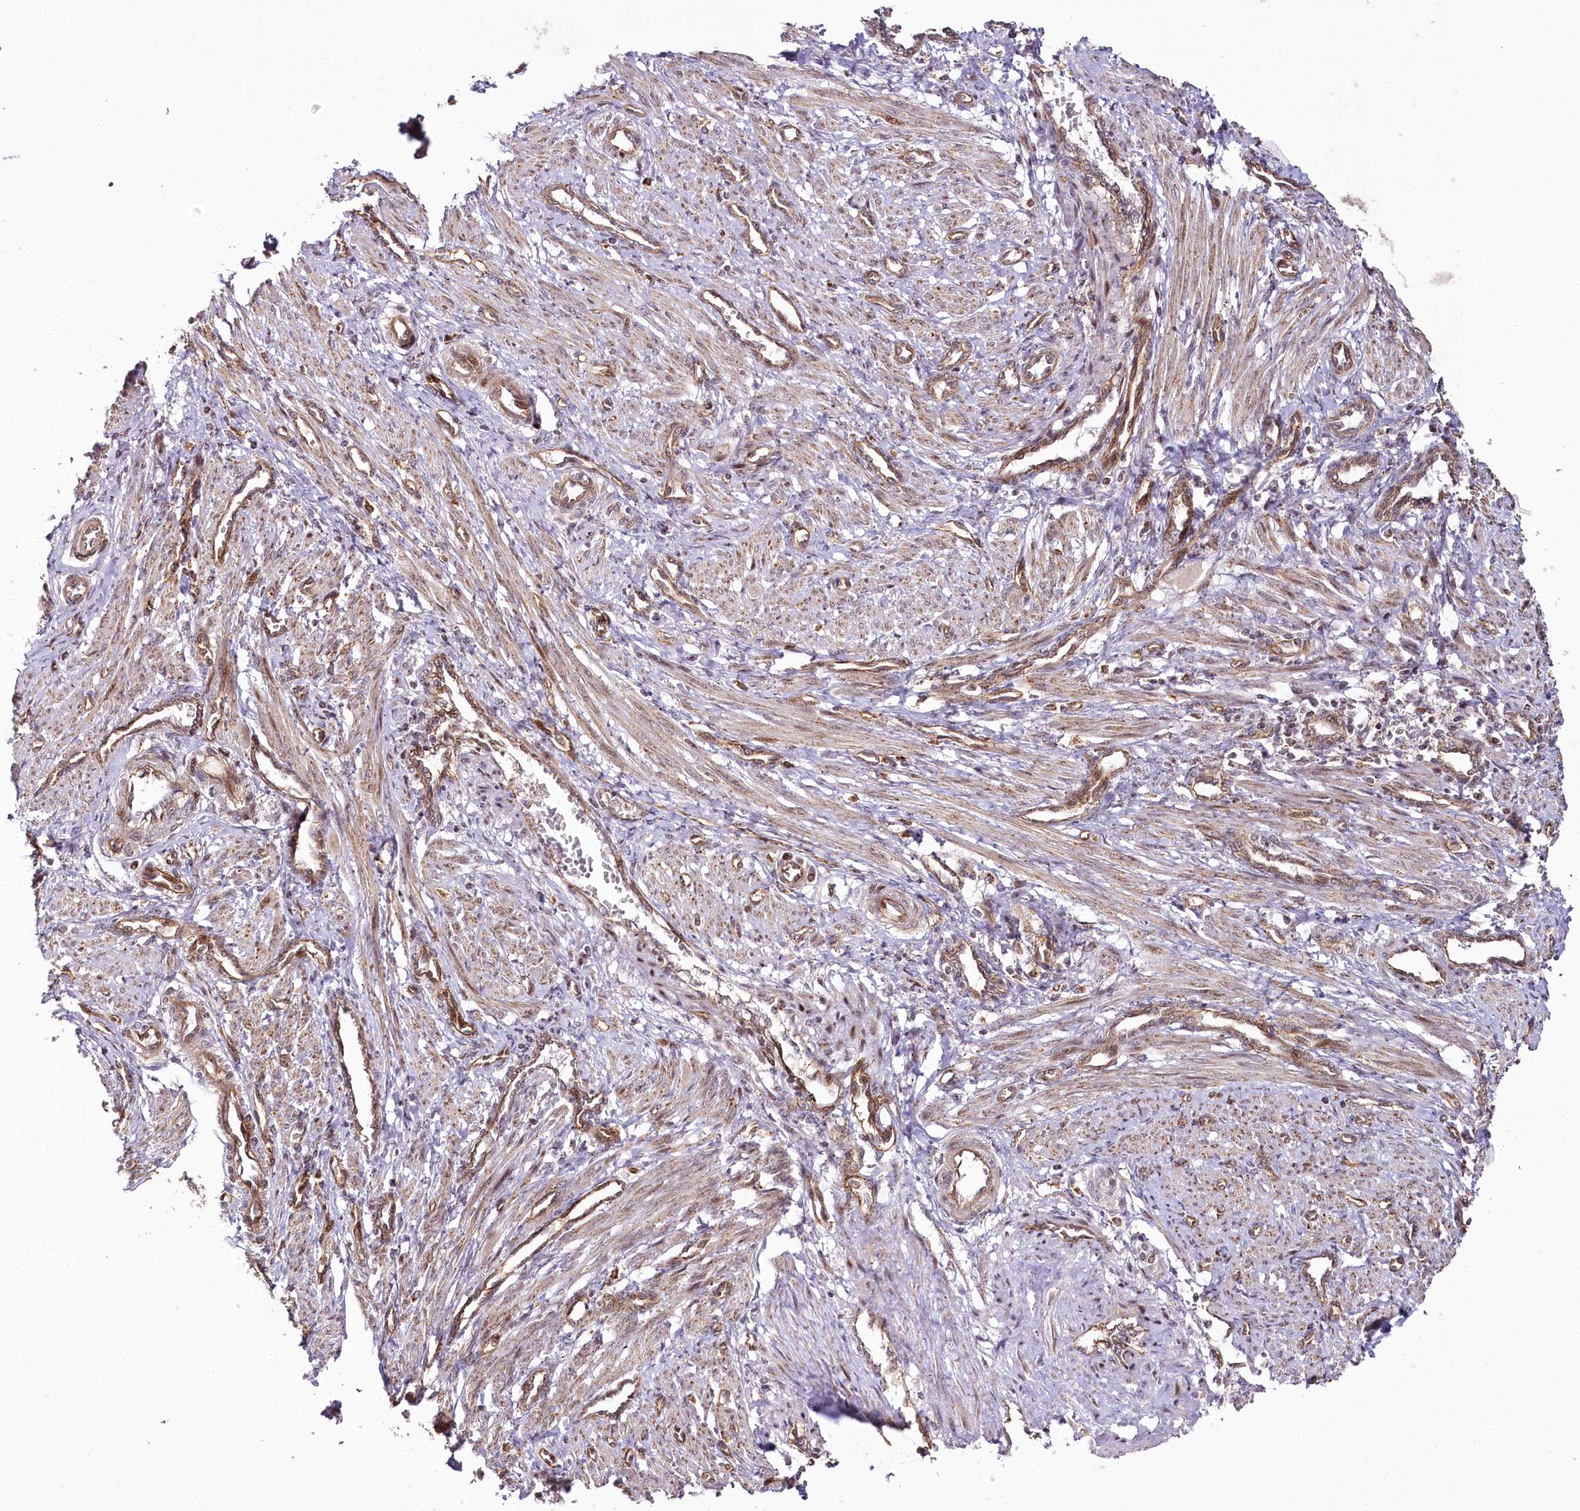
{"staining": {"intensity": "weak", "quantity": "25%-75%", "location": "cytoplasmic/membranous,nuclear"}, "tissue": "smooth muscle", "cell_type": "Smooth muscle cells", "image_type": "normal", "snomed": [{"axis": "morphology", "description": "Normal tissue, NOS"}, {"axis": "topography", "description": "Endometrium"}], "caption": "Immunohistochemistry histopathology image of unremarkable human smooth muscle stained for a protein (brown), which displays low levels of weak cytoplasmic/membranous,nuclear expression in about 25%-75% of smooth muscle cells.", "gene": "COPG1", "patient": {"sex": "female", "age": 33}}